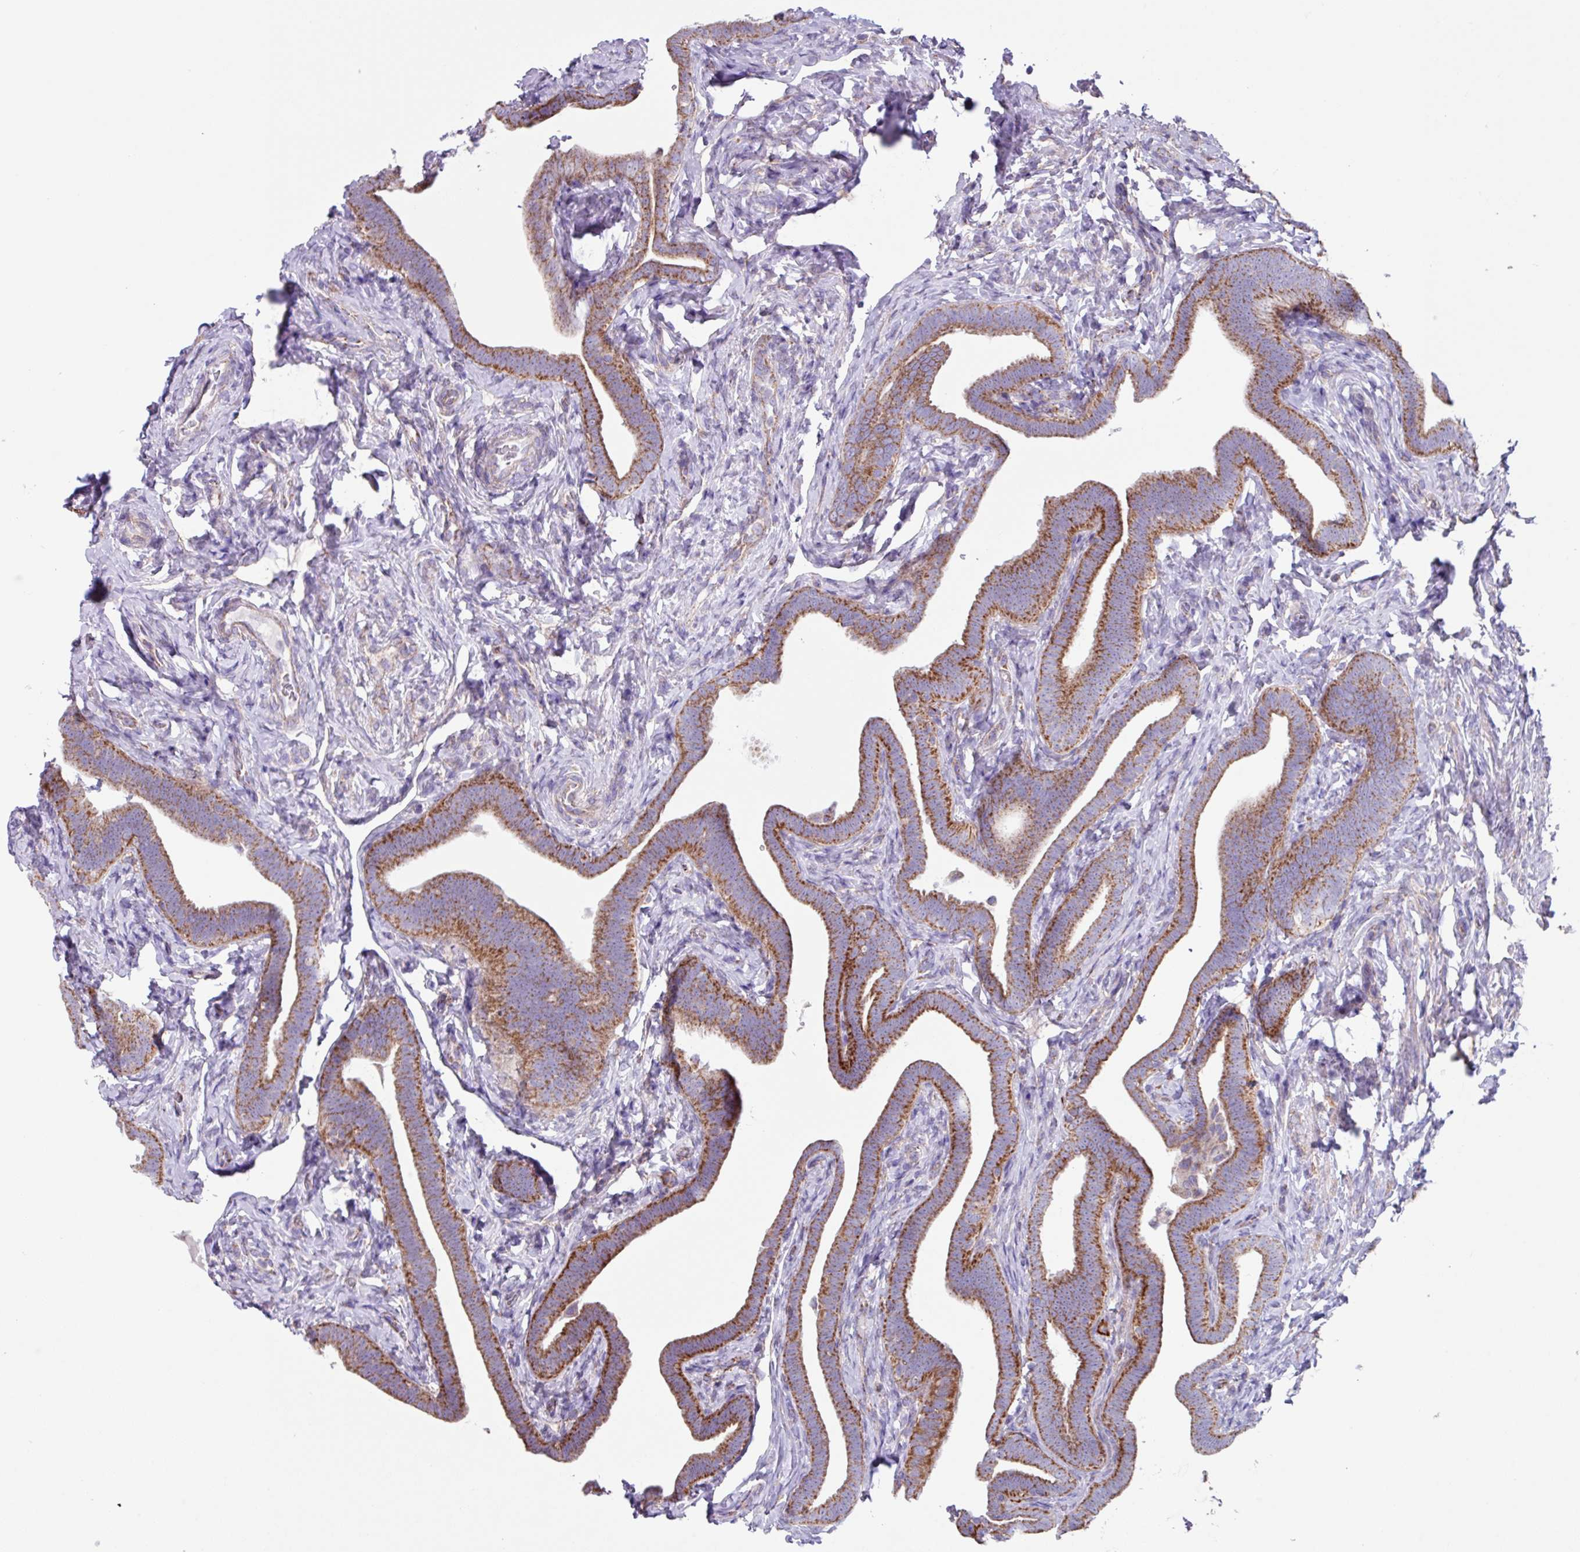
{"staining": {"intensity": "moderate", "quantity": ">75%", "location": "cytoplasmic/membranous"}, "tissue": "fallopian tube", "cell_type": "Glandular cells", "image_type": "normal", "snomed": [{"axis": "morphology", "description": "Normal tissue, NOS"}, {"axis": "topography", "description": "Fallopian tube"}], "caption": "Benign fallopian tube shows moderate cytoplasmic/membranous staining in about >75% of glandular cells (Stains: DAB (3,3'-diaminobenzidine) in brown, nuclei in blue, Microscopy: brightfield microscopy at high magnification)..", "gene": "OTULIN", "patient": {"sex": "female", "age": 69}}